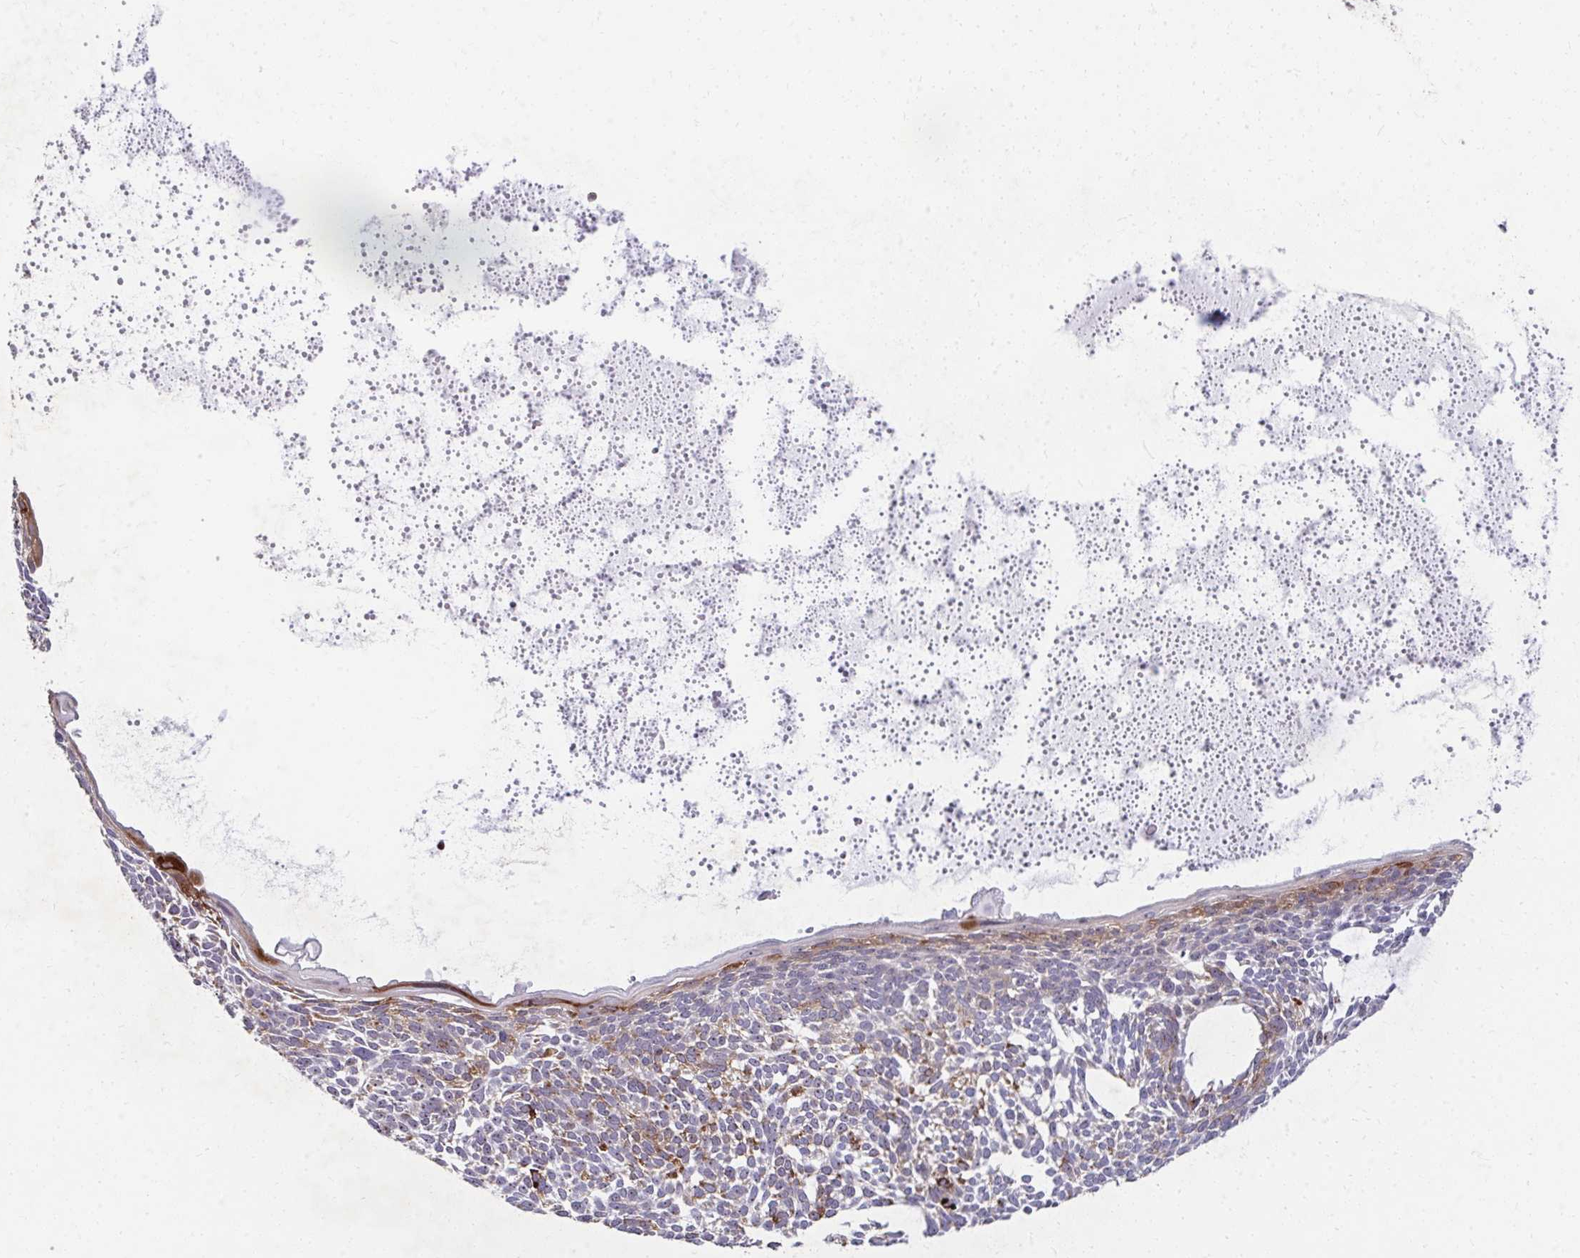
{"staining": {"intensity": "moderate", "quantity": "25%-75%", "location": "cytoplasmic/membranous"}, "tissue": "skin cancer", "cell_type": "Tumor cells", "image_type": "cancer", "snomed": [{"axis": "morphology", "description": "Basal cell carcinoma"}, {"axis": "topography", "description": "Skin"}, {"axis": "topography", "description": "Skin of face"}], "caption": "The micrograph displays a brown stain indicating the presence of a protein in the cytoplasmic/membranous of tumor cells in skin basal cell carcinoma. (Brightfield microscopy of DAB IHC at high magnification).", "gene": "FOXN3", "patient": {"sex": "male", "age": 83}}